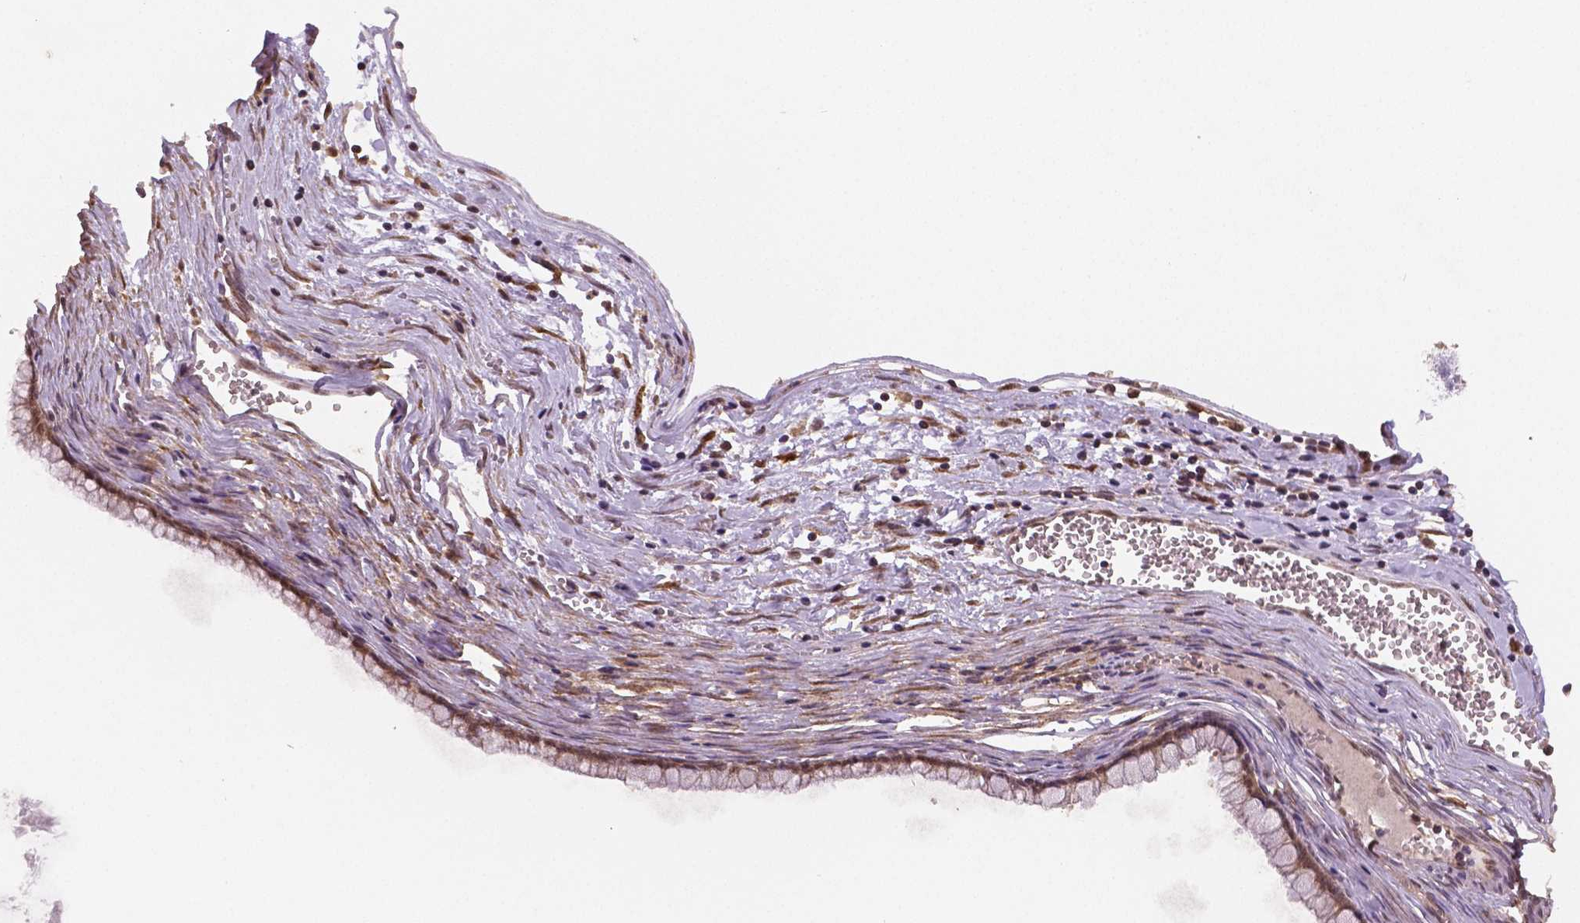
{"staining": {"intensity": "moderate", "quantity": "25%-75%", "location": "cytoplasmic/membranous"}, "tissue": "ovarian cancer", "cell_type": "Tumor cells", "image_type": "cancer", "snomed": [{"axis": "morphology", "description": "Cystadenocarcinoma, mucinous, NOS"}, {"axis": "topography", "description": "Ovary"}], "caption": "Tumor cells display moderate cytoplasmic/membranous positivity in about 25%-75% of cells in ovarian cancer (mucinous cystadenocarcinoma).", "gene": "STAT3", "patient": {"sex": "female", "age": 67}}